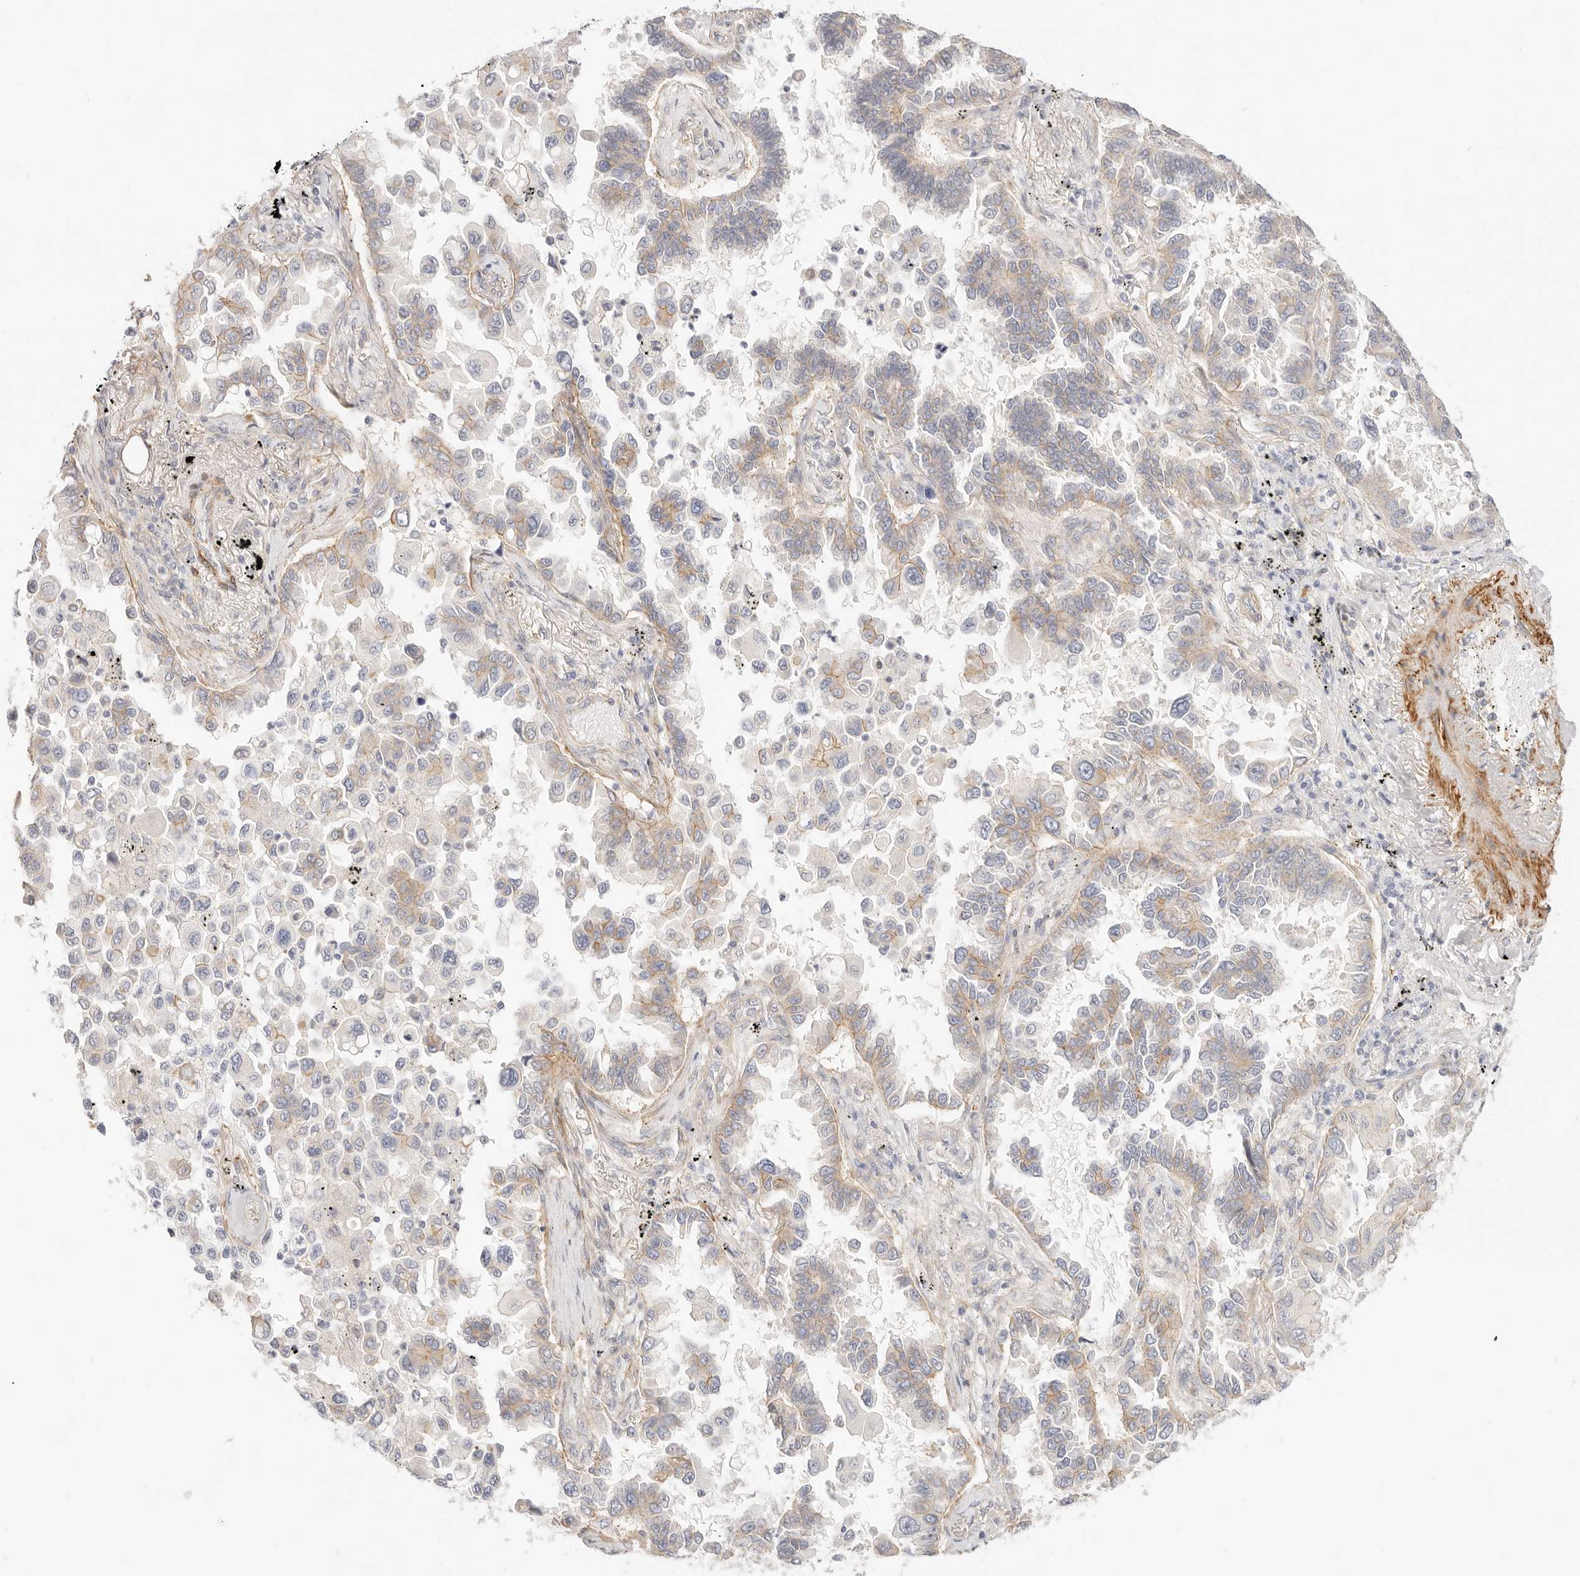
{"staining": {"intensity": "weak", "quantity": "25%-75%", "location": "cytoplasmic/membranous"}, "tissue": "lung cancer", "cell_type": "Tumor cells", "image_type": "cancer", "snomed": [{"axis": "morphology", "description": "Adenocarcinoma, NOS"}, {"axis": "topography", "description": "Lung"}], "caption": "A photomicrograph showing weak cytoplasmic/membranous expression in approximately 25%-75% of tumor cells in lung cancer (adenocarcinoma), as visualized by brown immunohistochemical staining.", "gene": "UBXN10", "patient": {"sex": "female", "age": 67}}